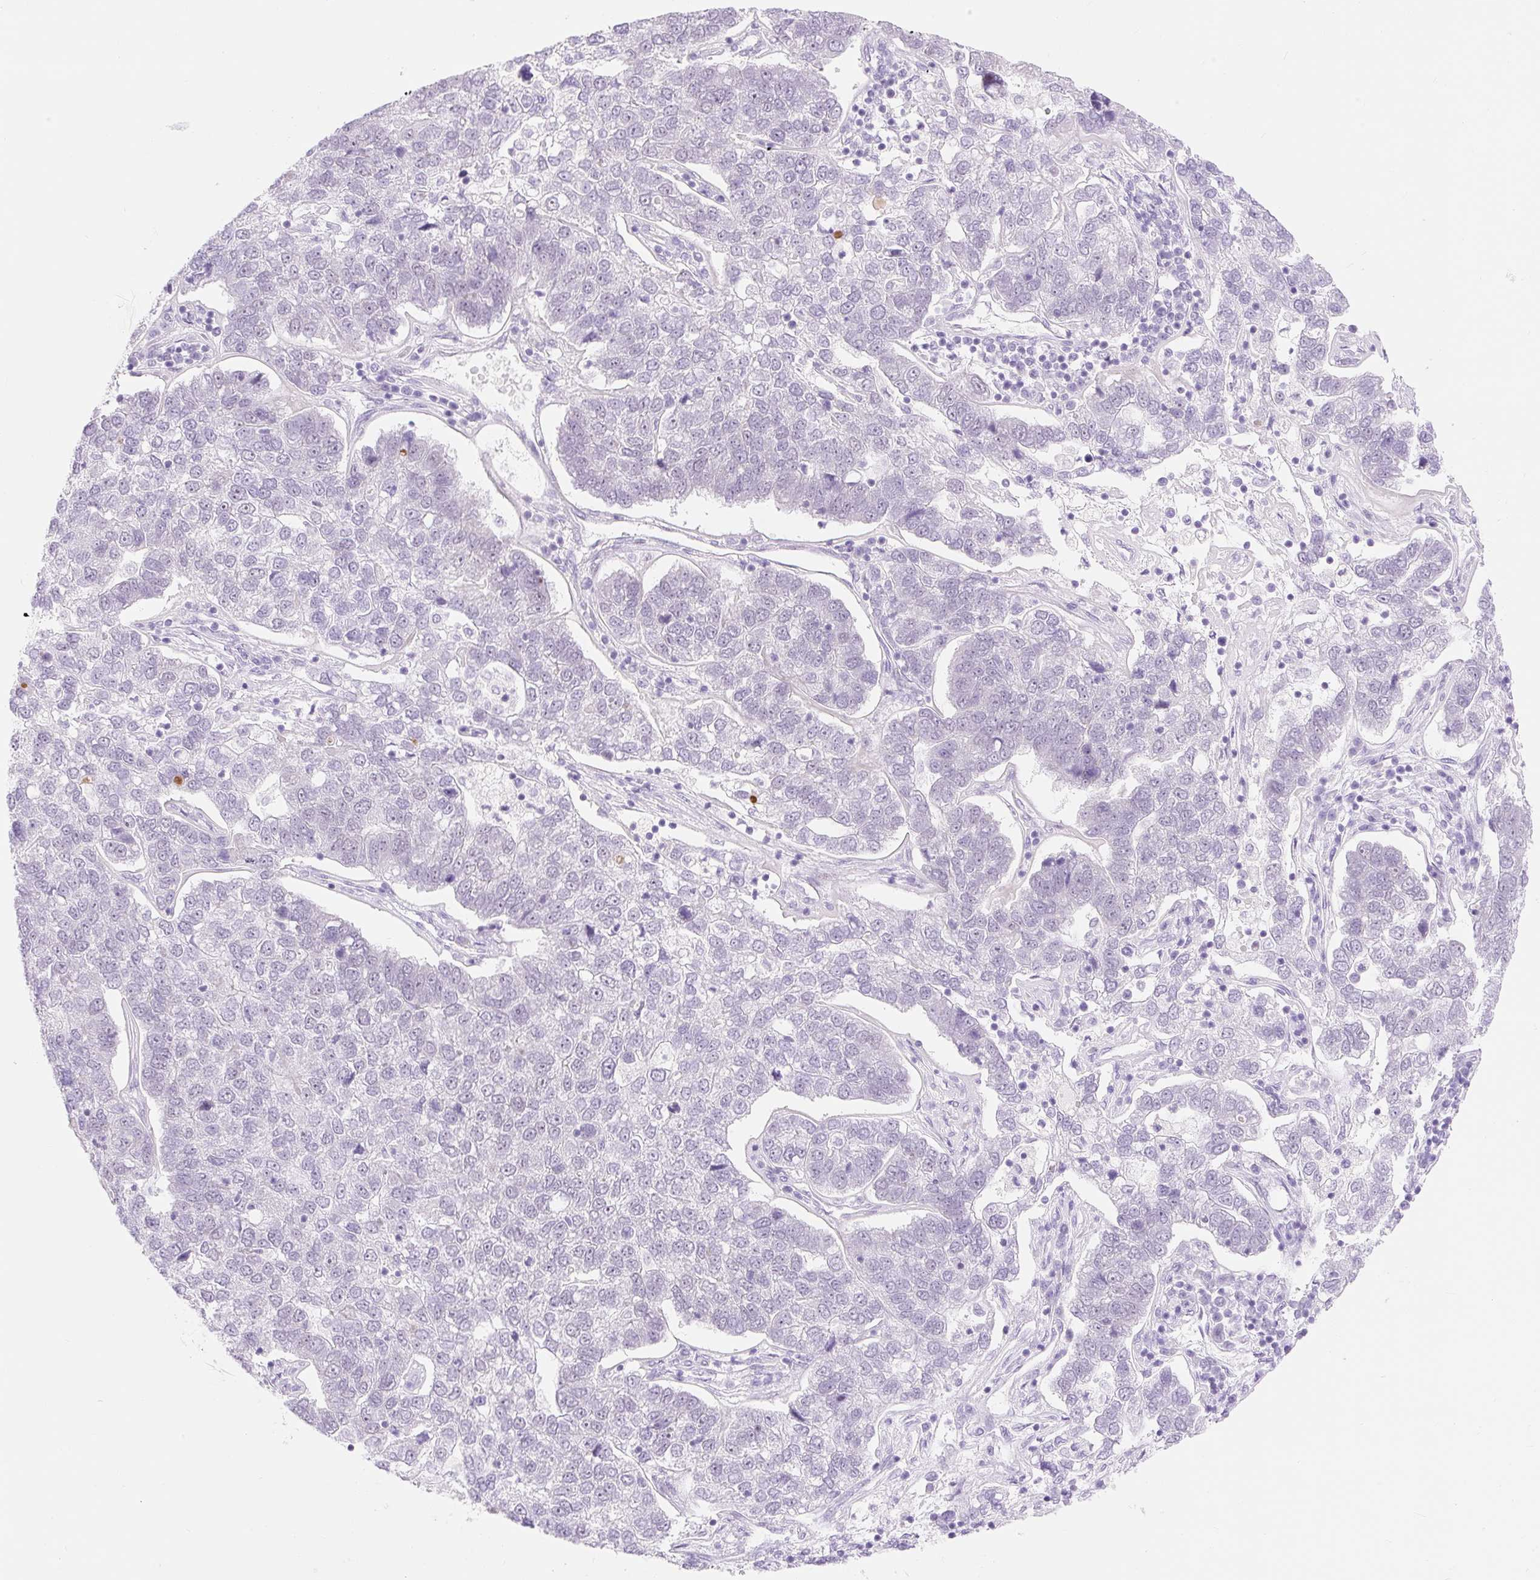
{"staining": {"intensity": "negative", "quantity": "none", "location": "none"}, "tissue": "pancreatic cancer", "cell_type": "Tumor cells", "image_type": "cancer", "snomed": [{"axis": "morphology", "description": "Adenocarcinoma, NOS"}, {"axis": "topography", "description": "Pancreas"}], "caption": "High power microscopy micrograph of an IHC image of pancreatic cancer, revealing no significant positivity in tumor cells.", "gene": "H2BW1", "patient": {"sex": "female", "age": 61}}